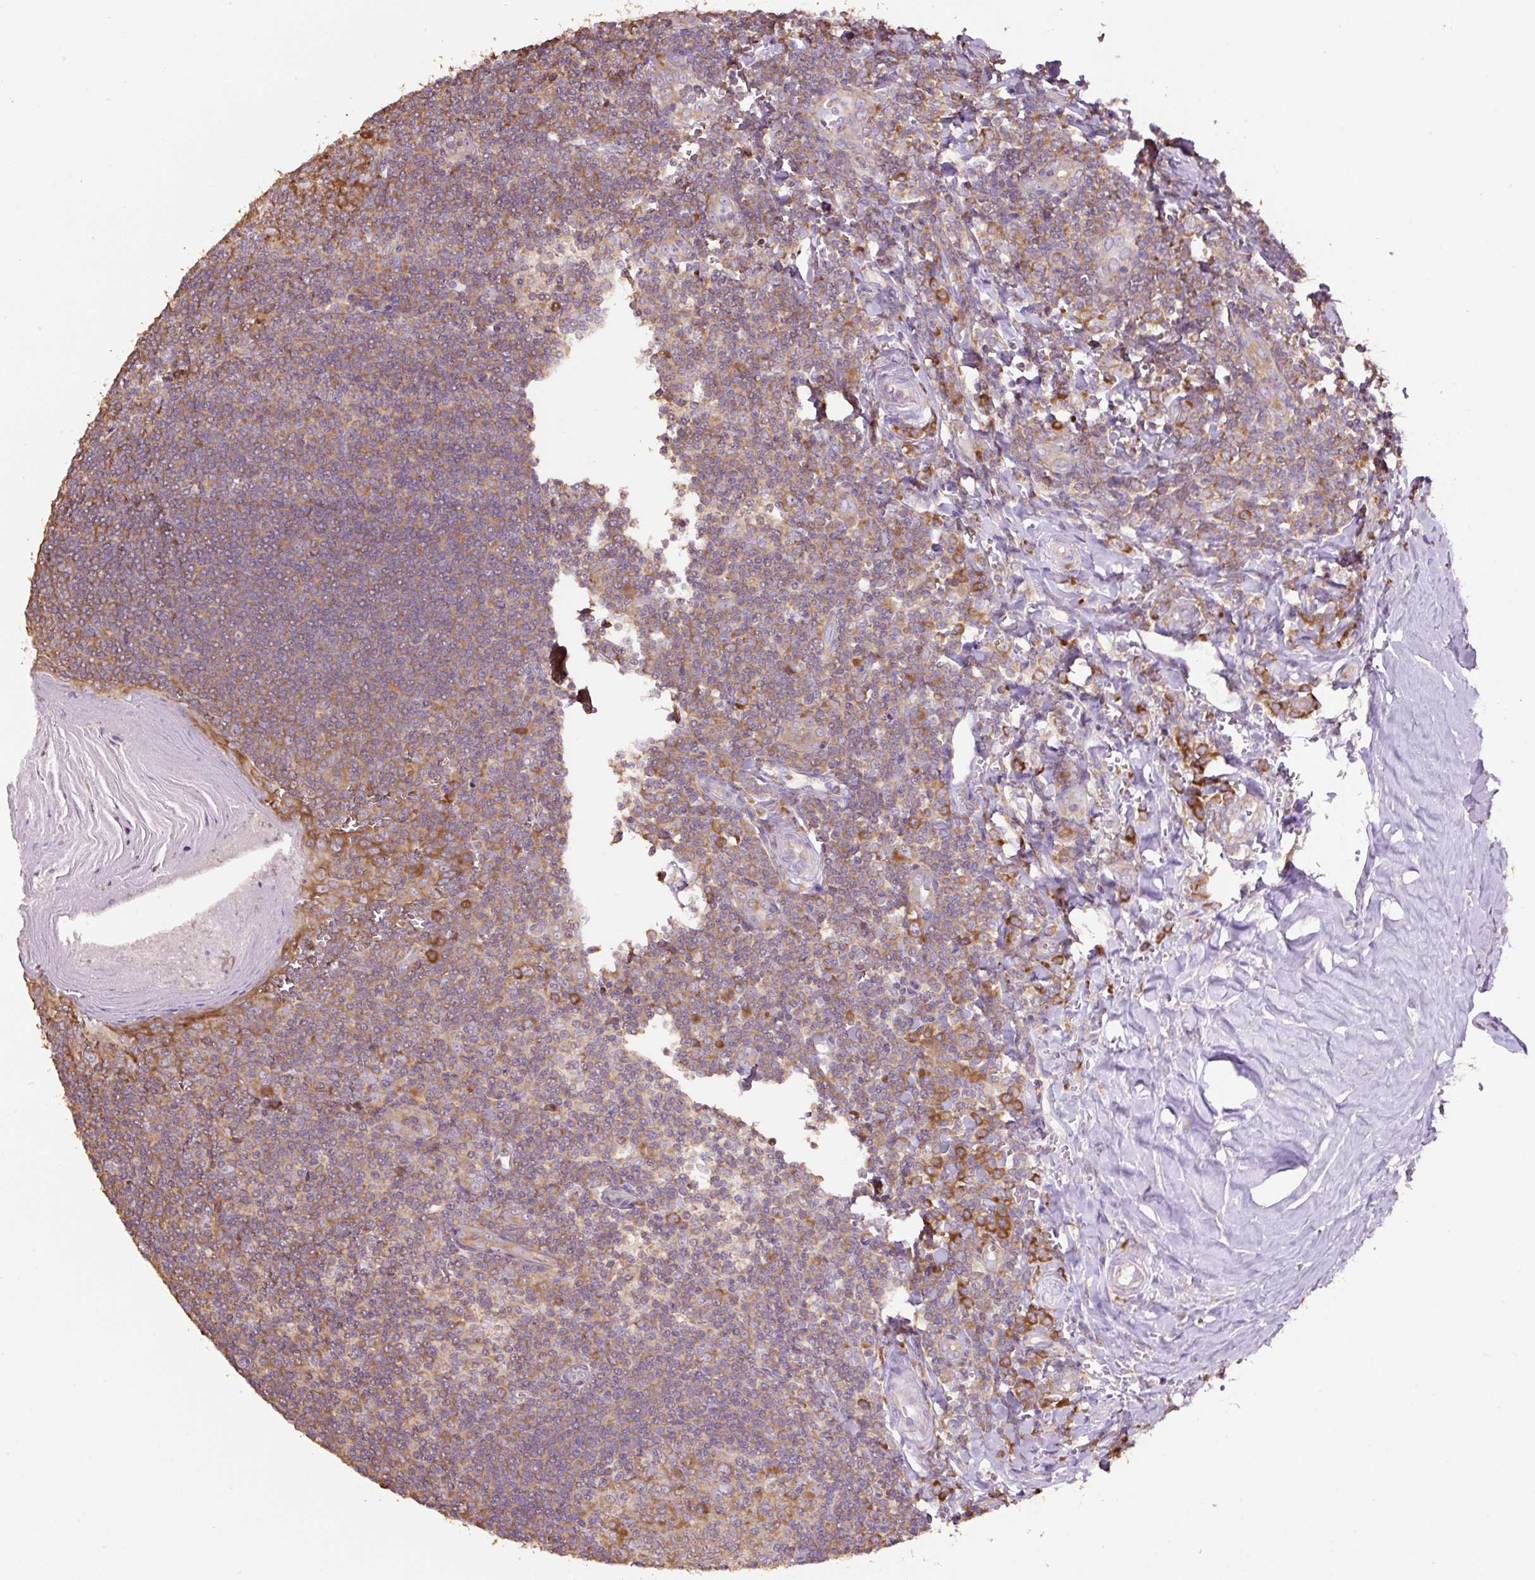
{"staining": {"intensity": "moderate", "quantity": "25%-75%", "location": "cytoplasmic/membranous"}, "tissue": "tonsil", "cell_type": "Germinal center cells", "image_type": "normal", "snomed": [{"axis": "morphology", "description": "Normal tissue, NOS"}, {"axis": "topography", "description": "Tonsil"}], "caption": "Immunohistochemical staining of unremarkable tonsil displays moderate cytoplasmic/membranous protein expression in about 25%-75% of germinal center cells.", "gene": "RPS23", "patient": {"sex": "male", "age": 27}}